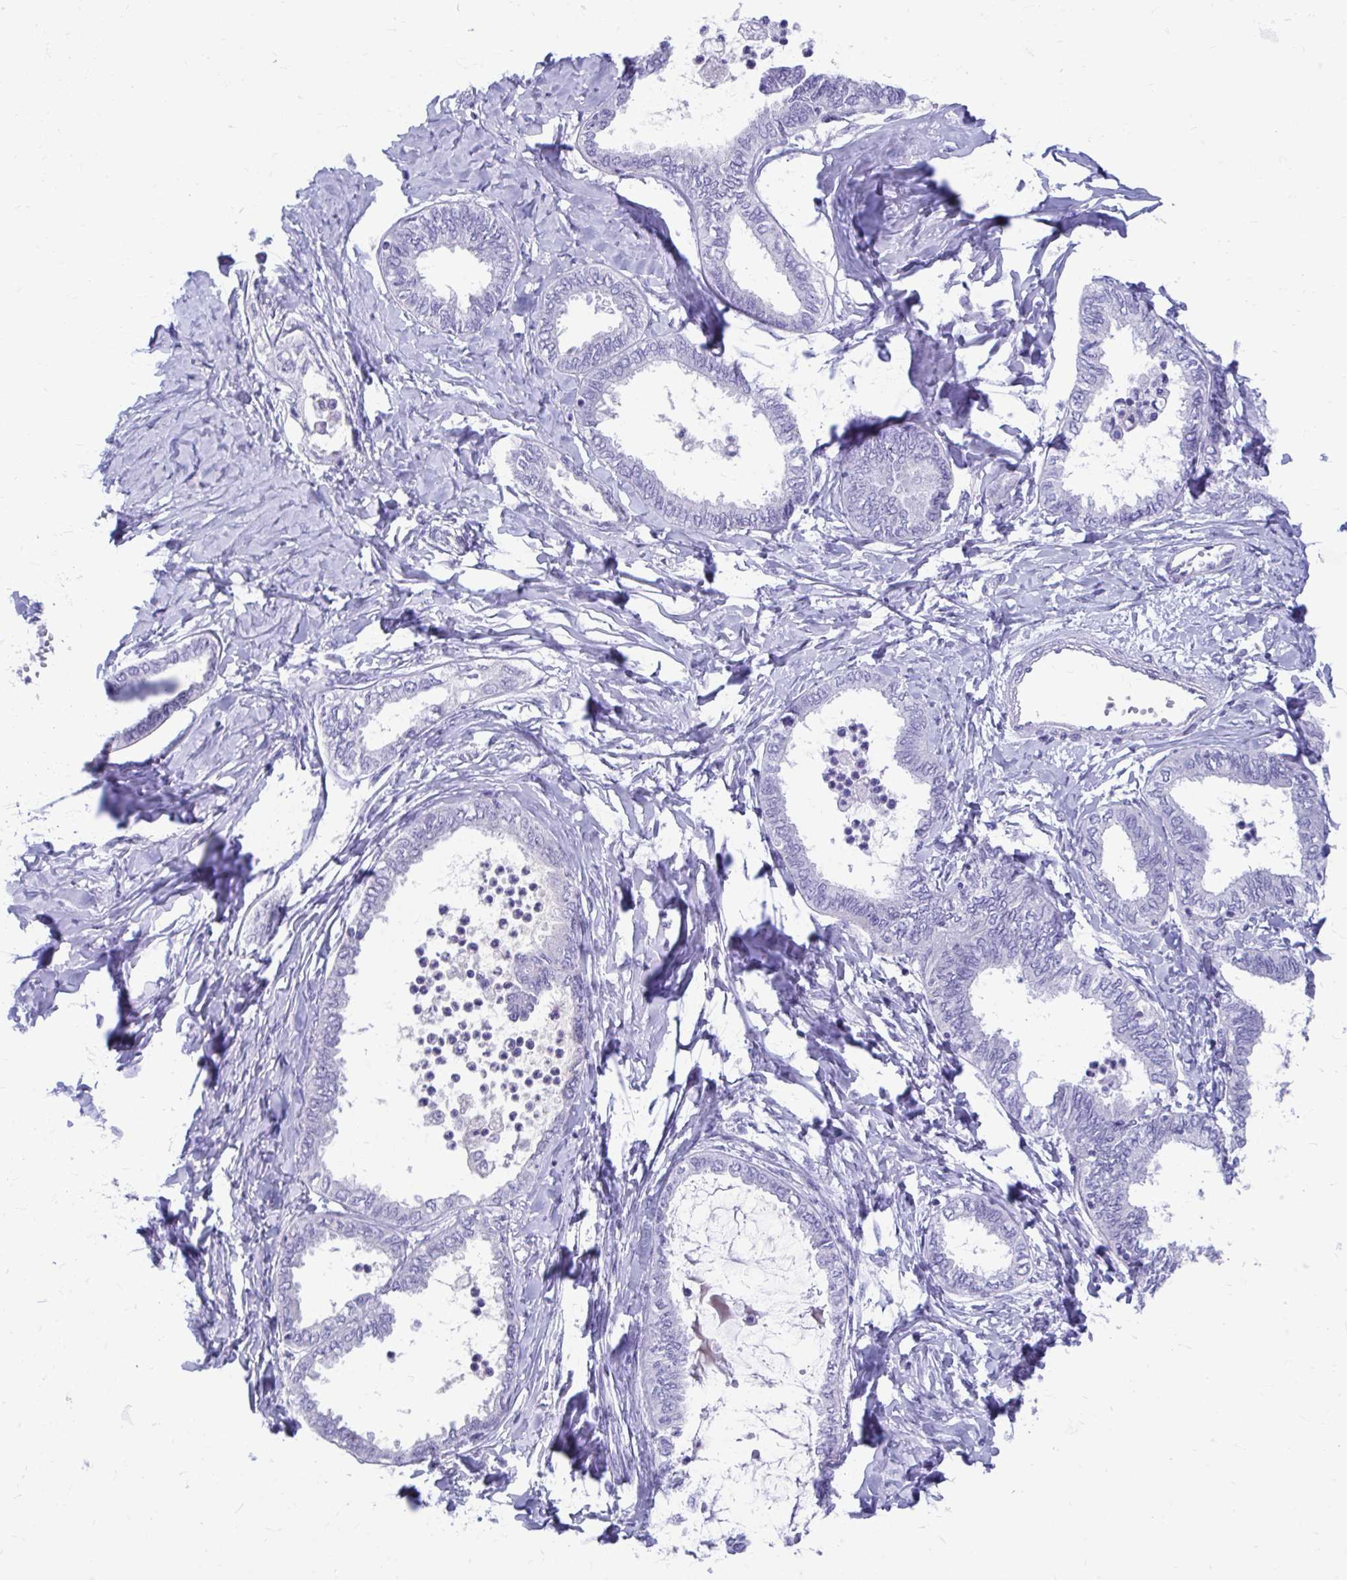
{"staining": {"intensity": "negative", "quantity": "none", "location": "none"}, "tissue": "ovarian cancer", "cell_type": "Tumor cells", "image_type": "cancer", "snomed": [{"axis": "morphology", "description": "Carcinoma, endometroid"}, {"axis": "topography", "description": "Ovary"}], "caption": "The immunohistochemistry (IHC) histopathology image has no significant positivity in tumor cells of ovarian cancer (endometroid carcinoma) tissue. (DAB (3,3'-diaminobenzidine) immunohistochemistry with hematoxylin counter stain).", "gene": "SMIM9", "patient": {"sex": "female", "age": 70}}